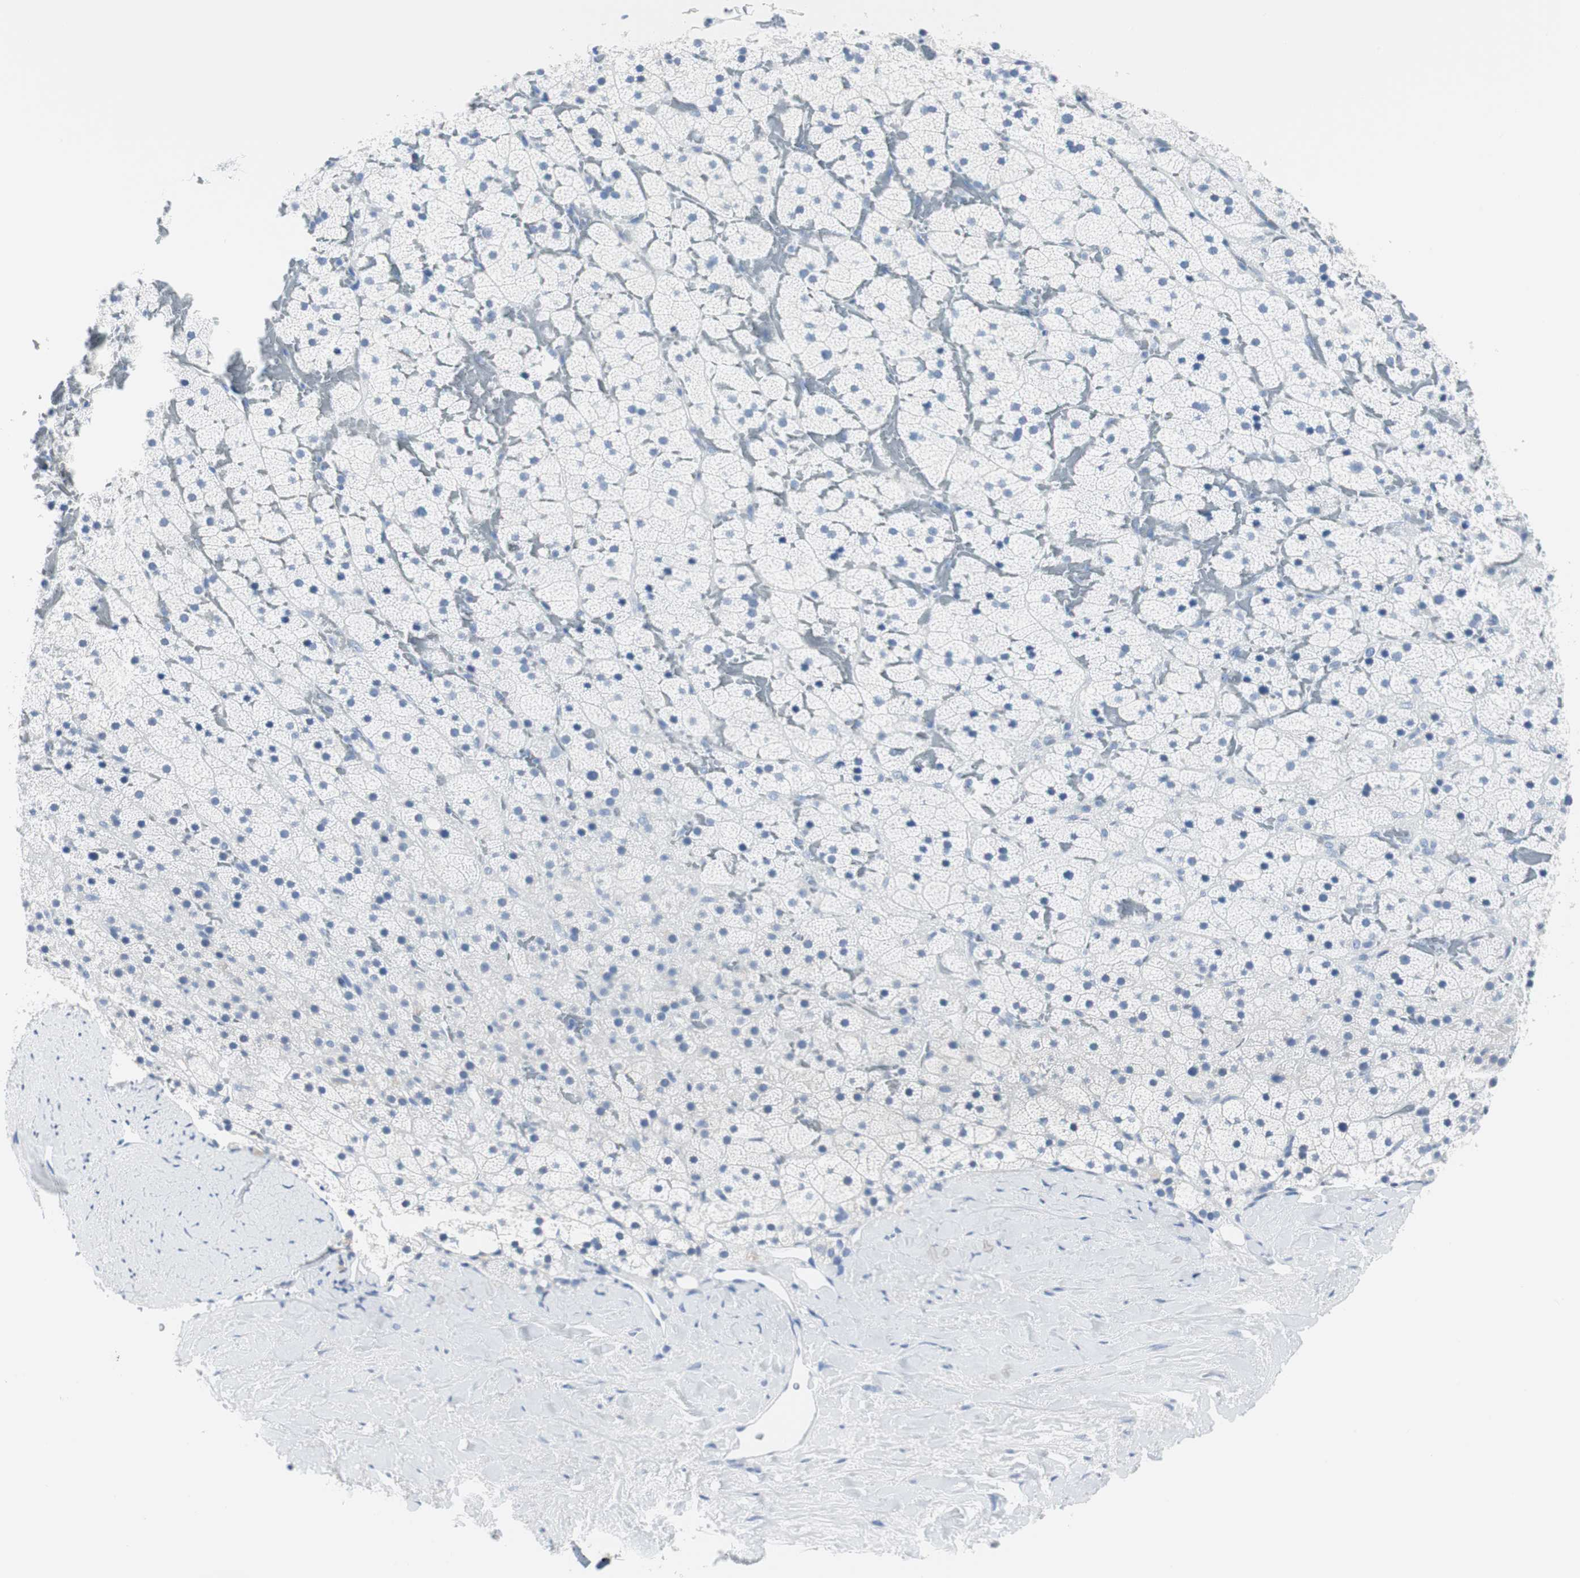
{"staining": {"intensity": "negative", "quantity": "none", "location": "none"}, "tissue": "adrenal gland", "cell_type": "Glandular cells", "image_type": "normal", "snomed": [{"axis": "morphology", "description": "Normal tissue, NOS"}, {"axis": "topography", "description": "Adrenal gland"}], "caption": "This is an immunohistochemistry (IHC) histopathology image of normal human adrenal gland. There is no expression in glandular cells.", "gene": "GAP43", "patient": {"sex": "male", "age": 35}}